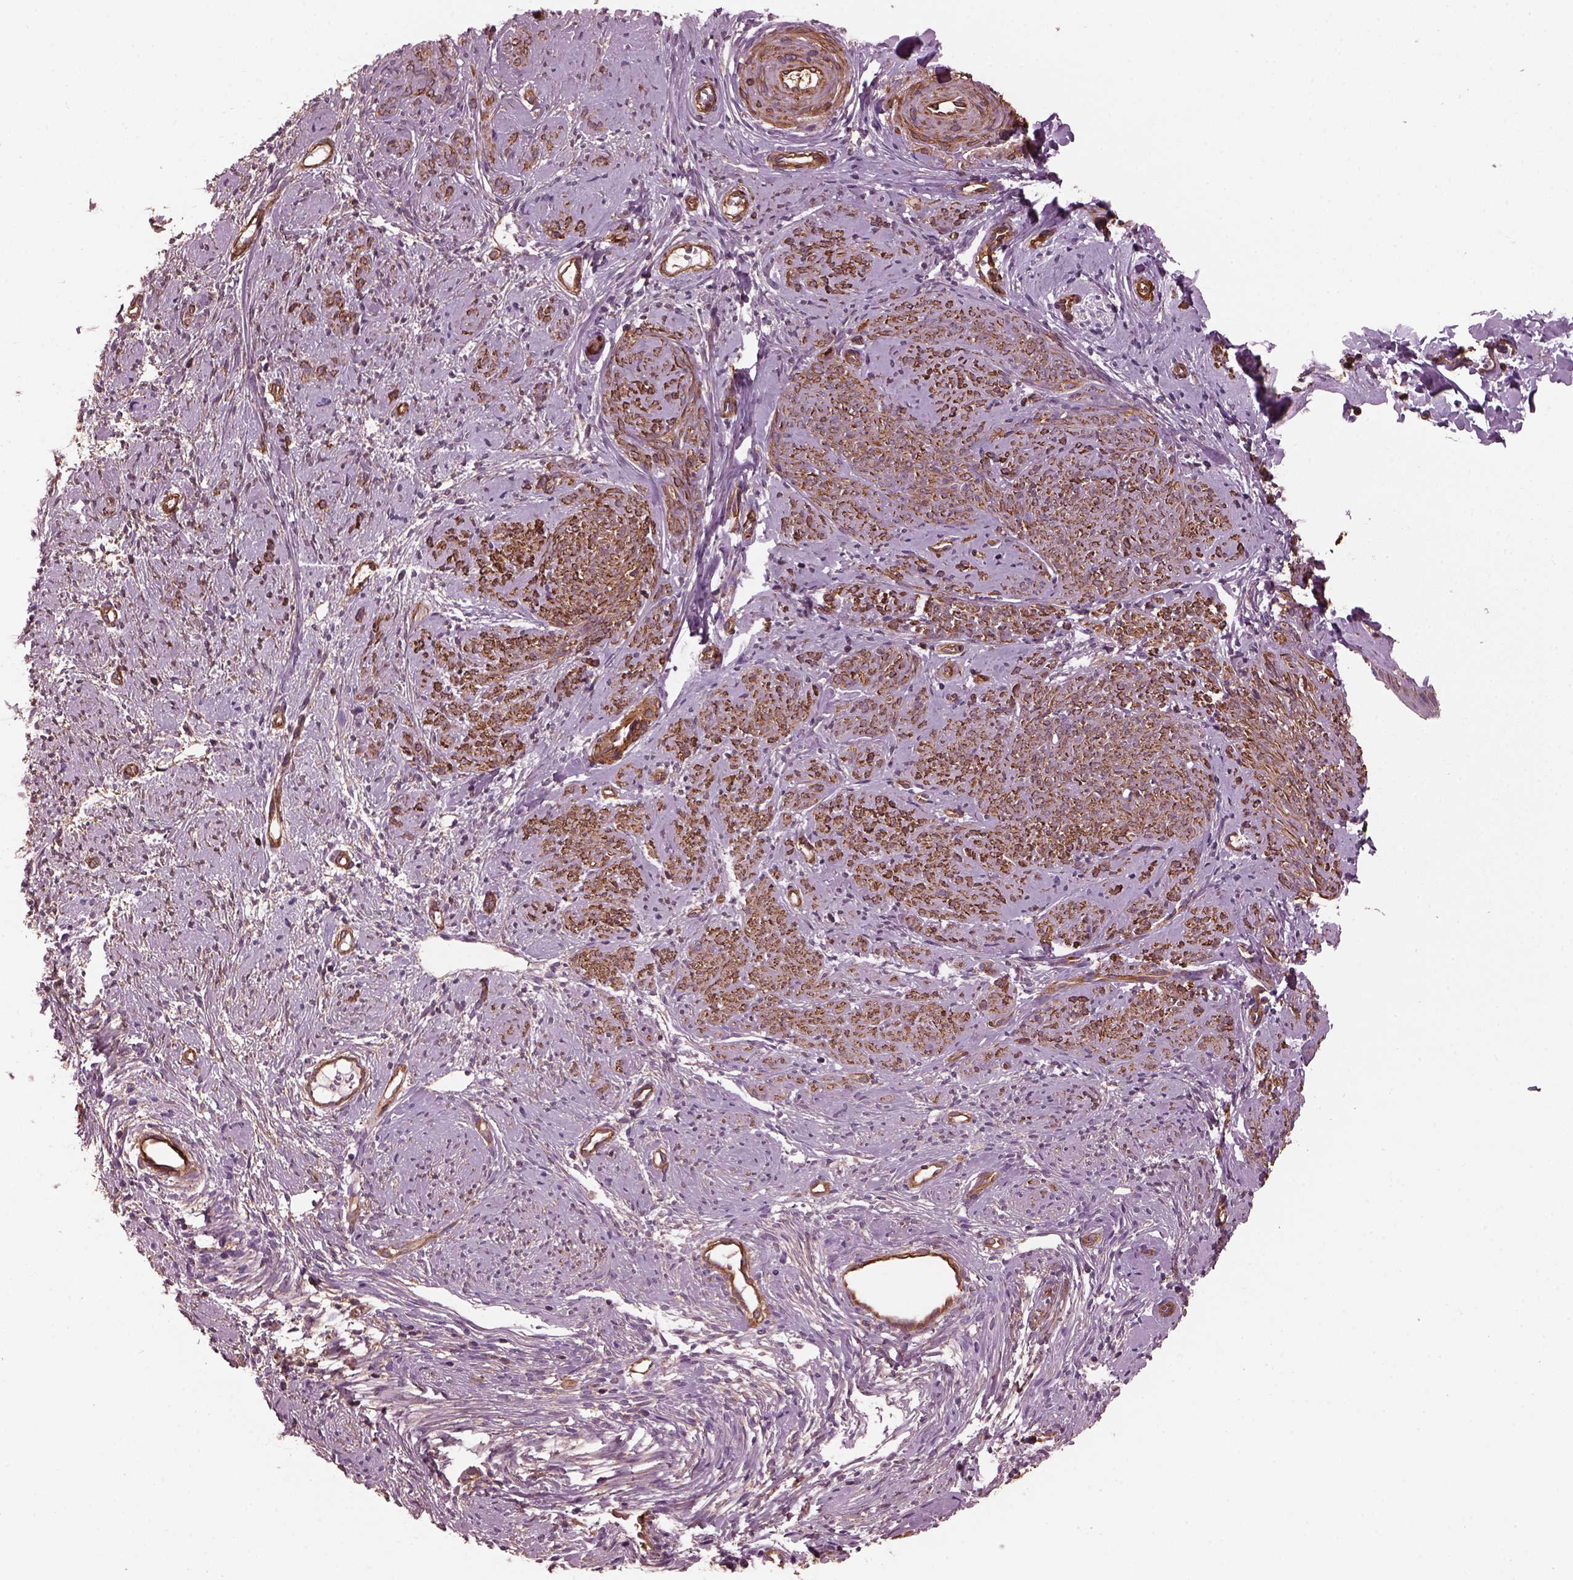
{"staining": {"intensity": "moderate", "quantity": ">75%", "location": "cytoplasmic/membranous"}, "tissue": "smooth muscle", "cell_type": "Smooth muscle cells", "image_type": "normal", "snomed": [{"axis": "morphology", "description": "Normal tissue, NOS"}, {"axis": "topography", "description": "Smooth muscle"}], "caption": "Immunohistochemical staining of benign smooth muscle exhibits medium levels of moderate cytoplasmic/membranous expression in about >75% of smooth muscle cells. (brown staining indicates protein expression, while blue staining denotes nuclei).", "gene": "MYL1", "patient": {"sex": "female", "age": 48}}